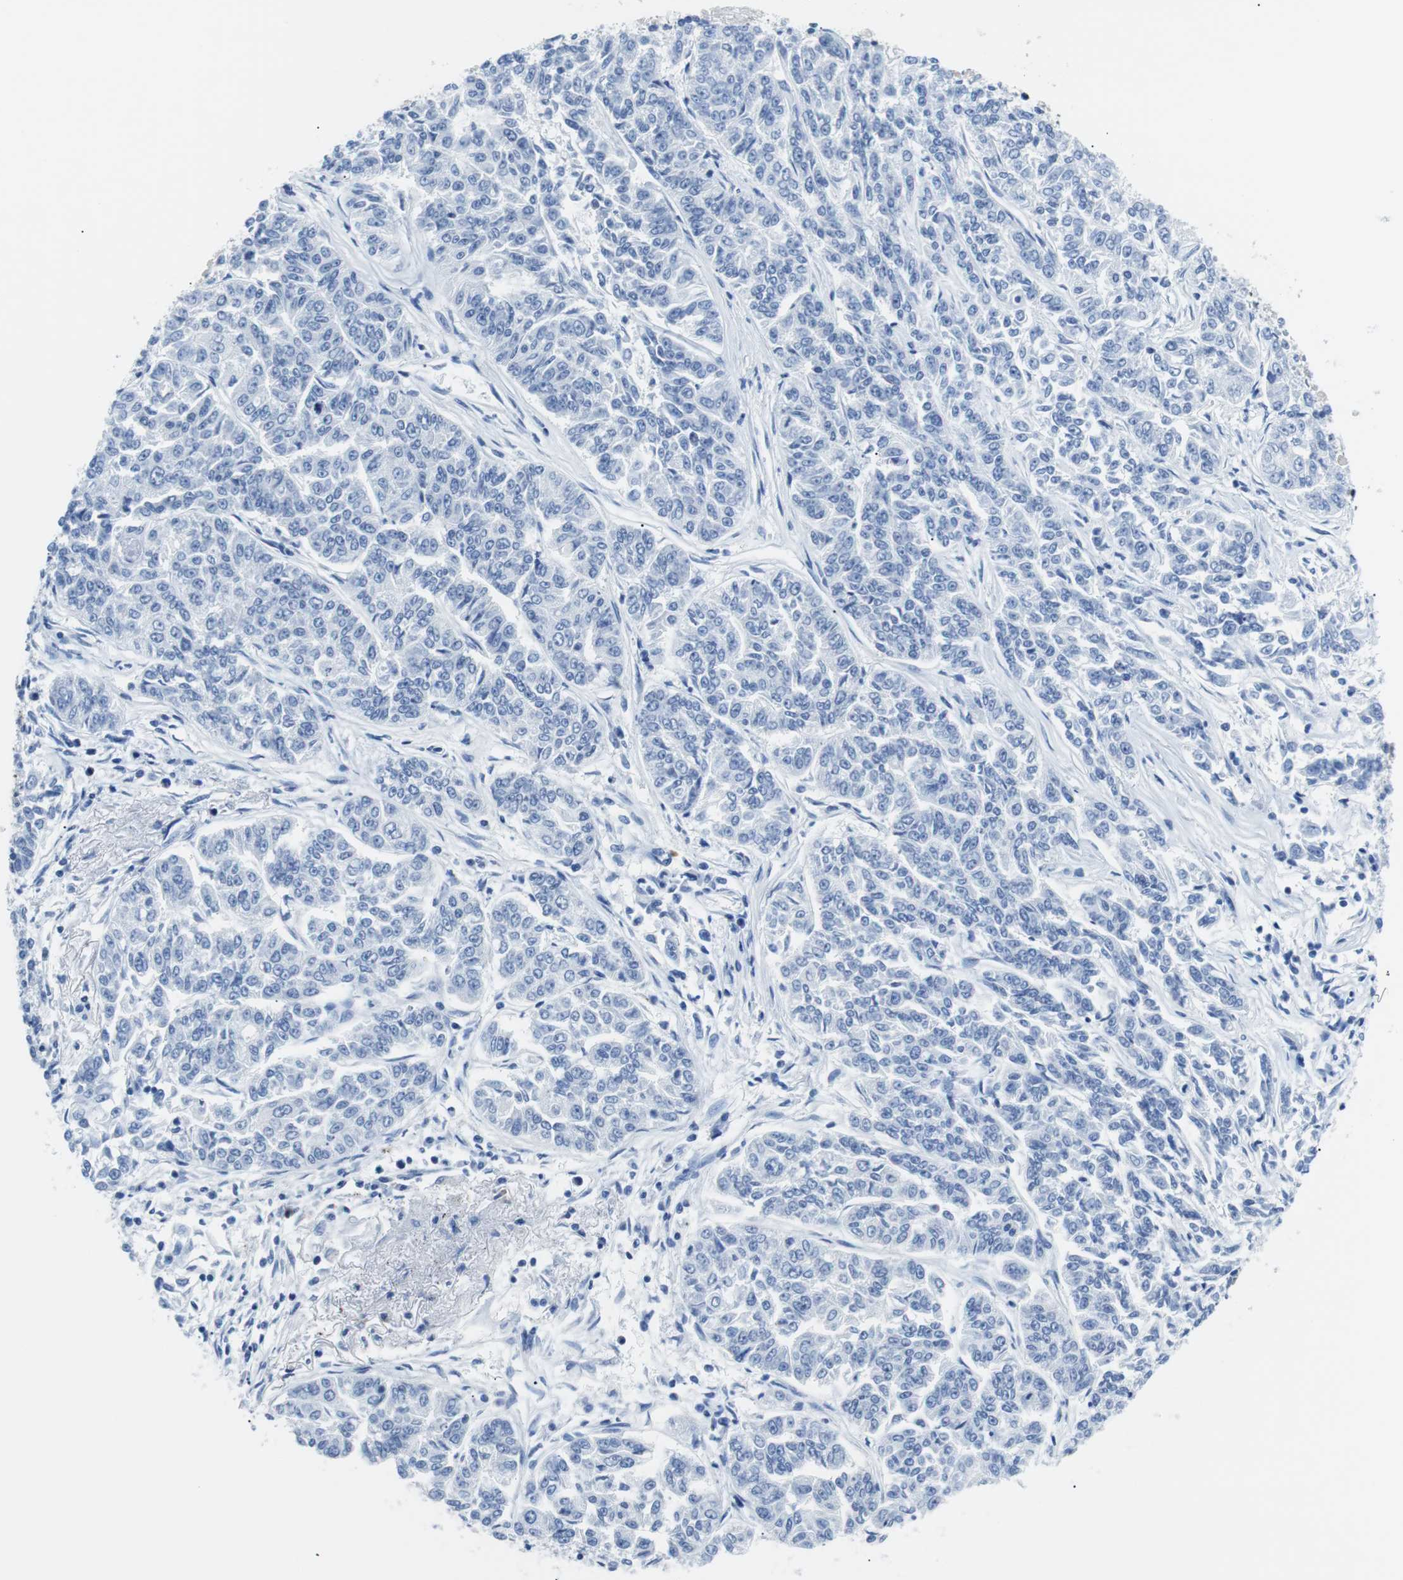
{"staining": {"intensity": "negative", "quantity": "none", "location": "none"}, "tissue": "lung cancer", "cell_type": "Tumor cells", "image_type": "cancer", "snomed": [{"axis": "morphology", "description": "Adenocarcinoma, NOS"}, {"axis": "topography", "description": "Lung"}], "caption": "The micrograph exhibits no staining of tumor cells in adenocarcinoma (lung). (DAB immunohistochemistry with hematoxylin counter stain).", "gene": "JUN", "patient": {"sex": "male", "age": 84}}